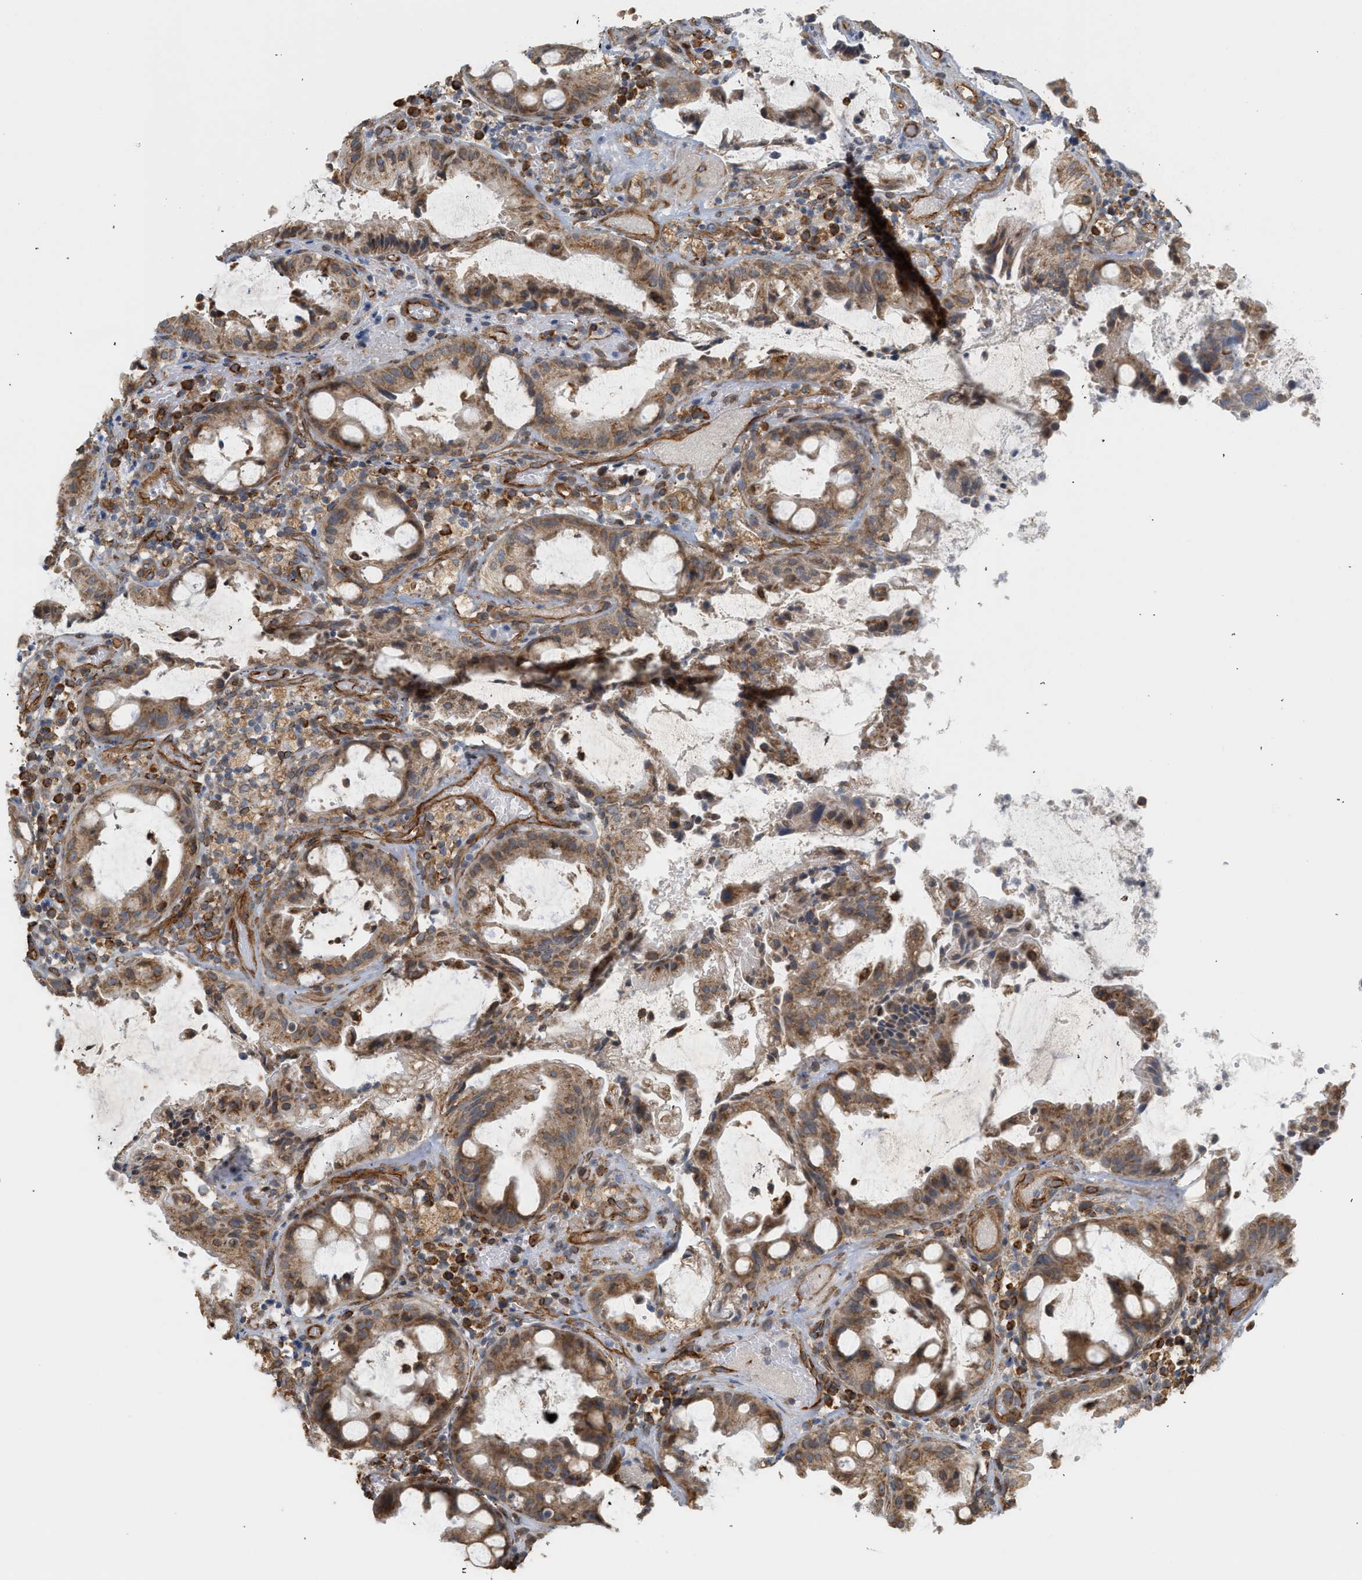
{"staining": {"intensity": "moderate", "quantity": ">75%", "location": "cytoplasmic/membranous"}, "tissue": "colorectal cancer", "cell_type": "Tumor cells", "image_type": "cancer", "snomed": [{"axis": "morphology", "description": "Adenocarcinoma, NOS"}, {"axis": "topography", "description": "Colon"}], "caption": "Immunohistochemical staining of colorectal cancer shows medium levels of moderate cytoplasmic/membranous protein positivity in about >75% of tumor cells.", "gene": "SVOP", "patient": {"sex": "female", "age": 57}}